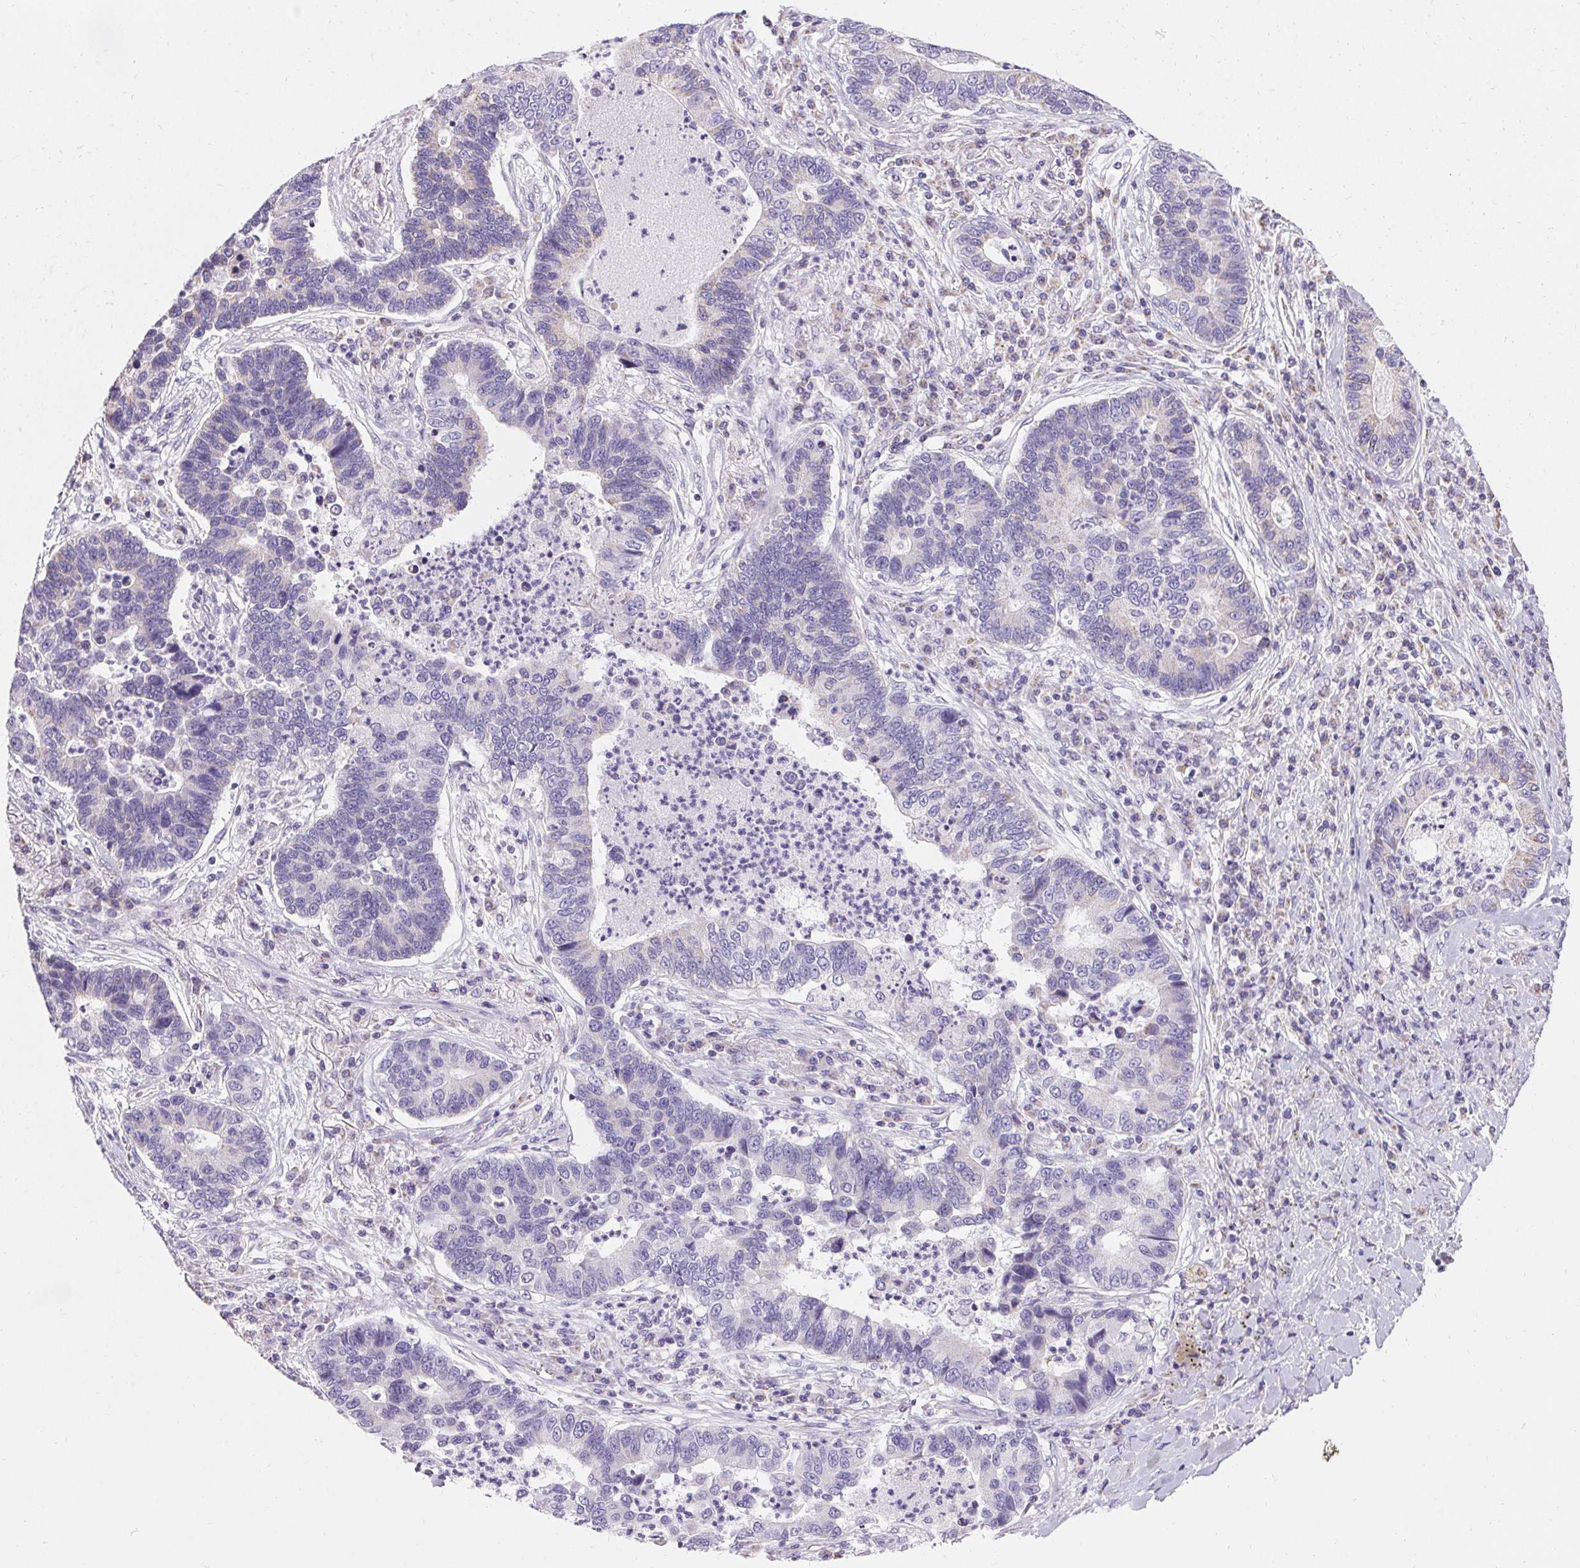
{"staining": {"intensity": "negative", "quantity": "none", "location": "none"}, "tissue": "lung cancer", "cell_type": "Tumor cells", "image_type": "cancer", "snomed": [{"axis": "morphology", "description": "Adenocarcinoma, NOS"}, {"axis": "topography", "description": "Lung"}], "caption": "An image of adenocarcinoma (lung) stained for a protein demonstrates no brown staining in tumor cells. (DAB (3,3'-diaminobenzidine) immunohistochemistry (IHC) with hematoxylin counter stain).", "gene": "ASGR2", "patient": {"sex": "female", "age": 57}}